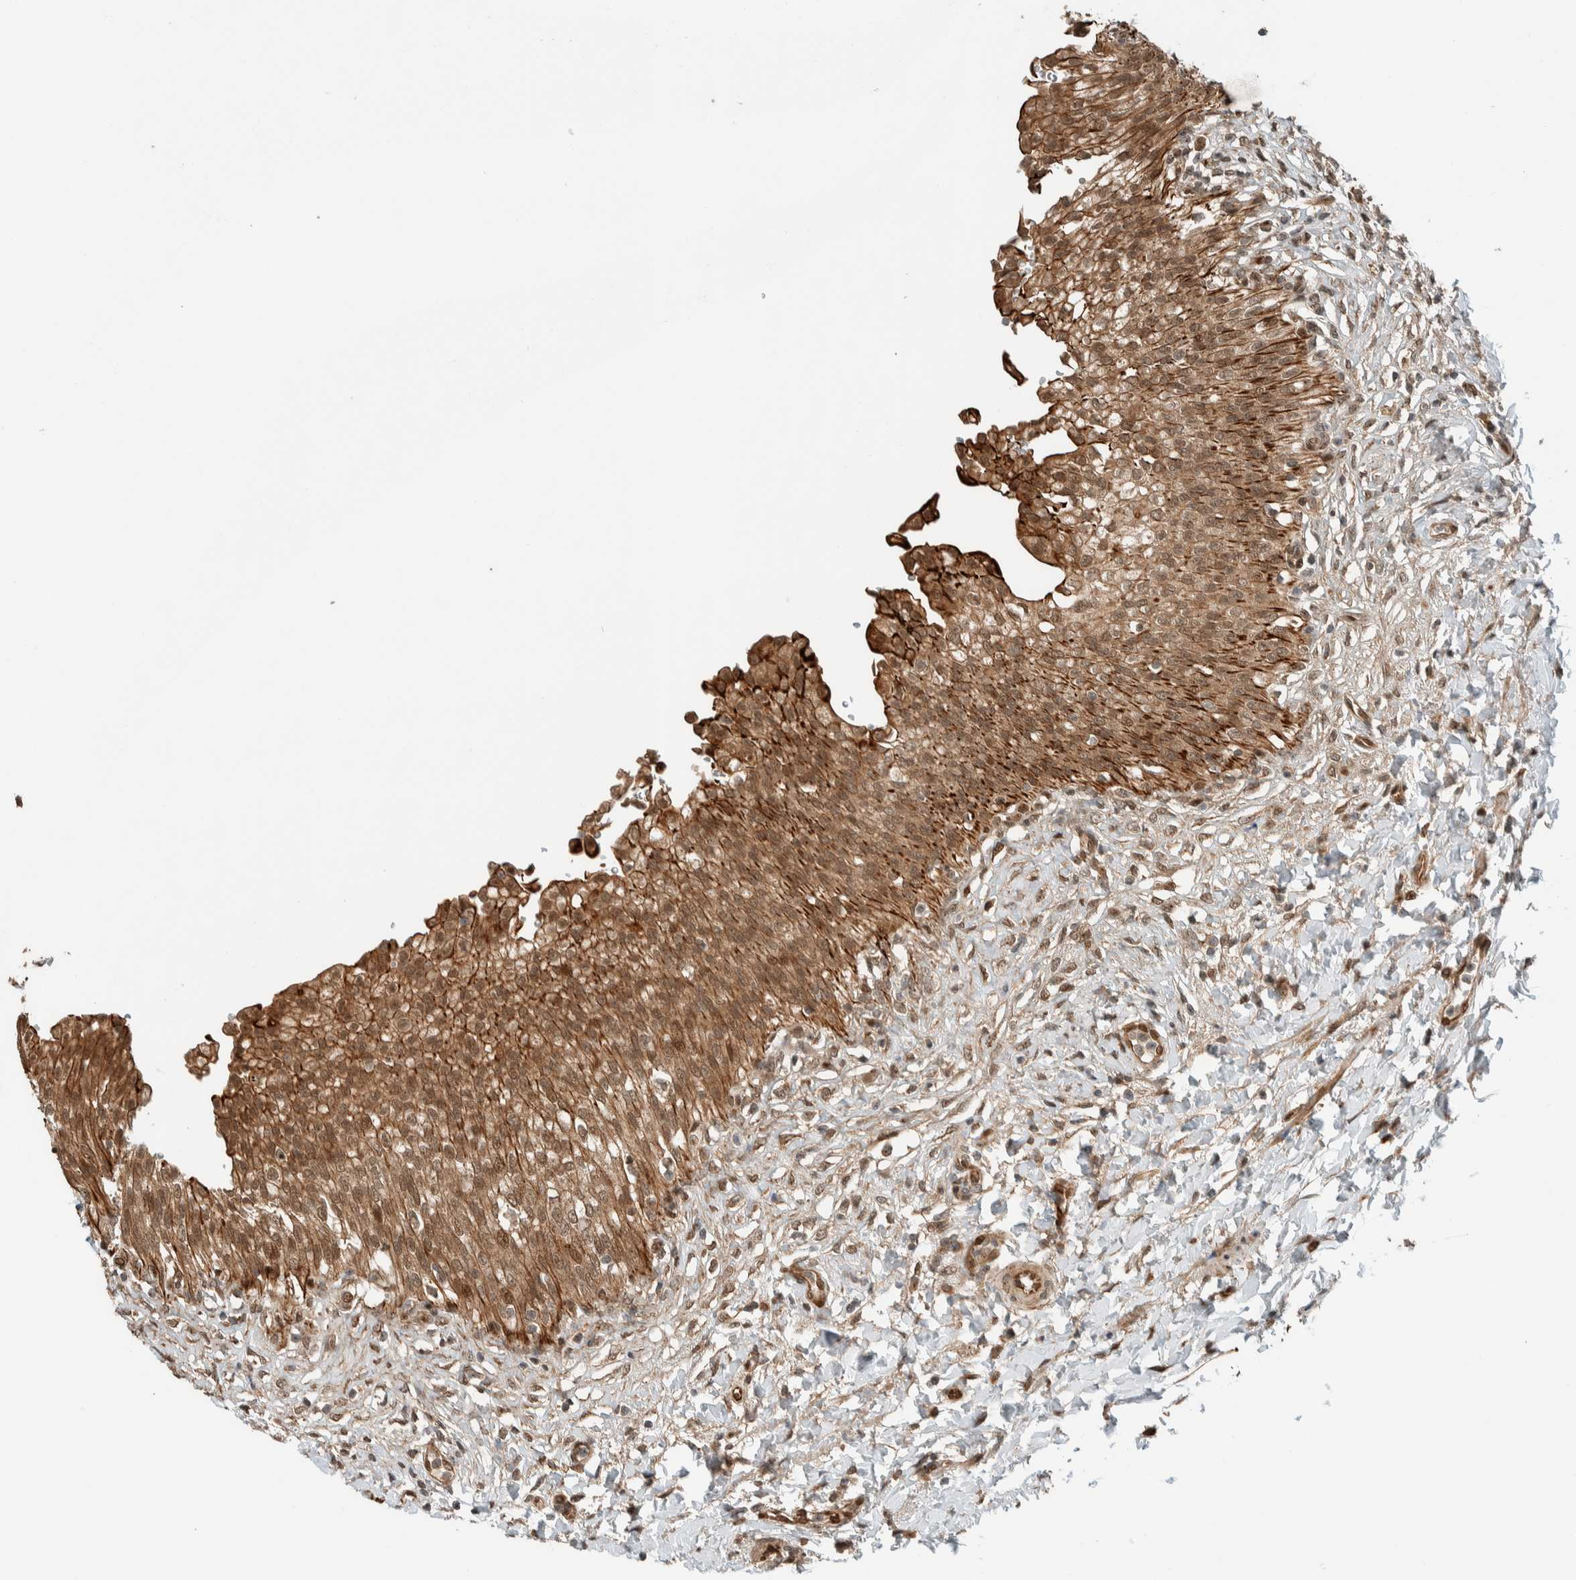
{"staining": {"intensity": "strong", "quantity": ">75%", "location": "cytoplasmic/membranous,nuclear"}, "tissue": "urinary bladder", "cell_type": "Urothelial cells", "image_type": "normal", "snomed": [{"axis": "morphology", "description": "Urothelial carcinoma, High grade"}, {"axis": "topography", "description": "Urinary bladder"}], "caption": "Strong cytoplasmic/membranous,nuclear staining is seen in approximately >75% of urothelial cells in normal urinary bladder. The staining is performed using DAB brown chromogen to label protein expression. The nuclei are counter-stained blue using hematoxylin.", "gene": "STXBP4", "patient": {"sex": "male", "age": 46}}